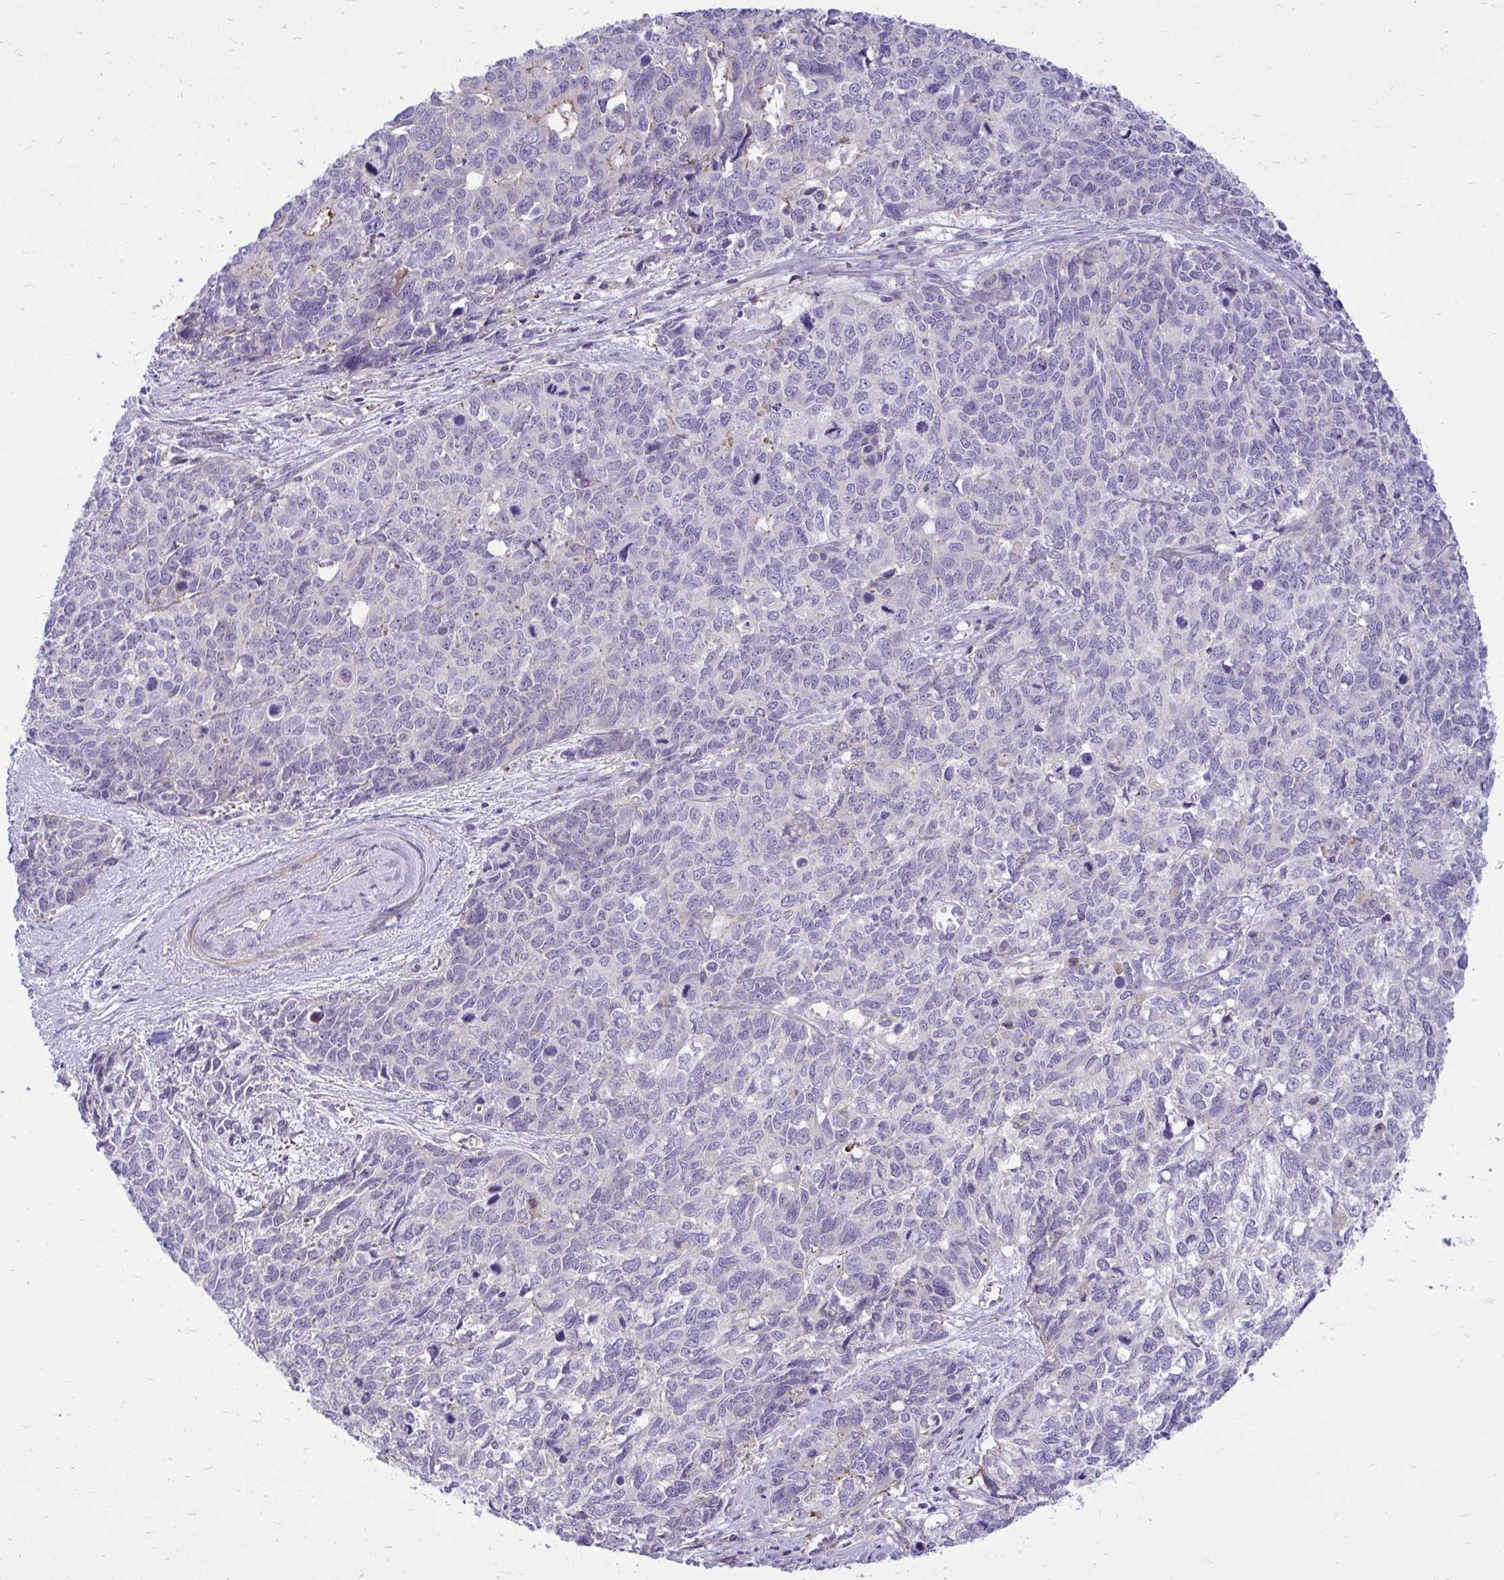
{"staining": {"intensity": "negative", "quantity": "none", "location": "none"}, "tissue": "cervical cancer", "cell_type": "Tumor cells", "image_type": "cancer", "snomed": [{"axis": "morphology", "description": "Adenocarcinoma, NOS"}, {"axis": "topography", "description": "Cervix"}], "caption": "Adenocarcinoma (cervical) was stained to show a protein in brown. There is no significant expression in tumor cells.", "gene": "GRK4", "patient": {"sex": "female", "age": 63}}